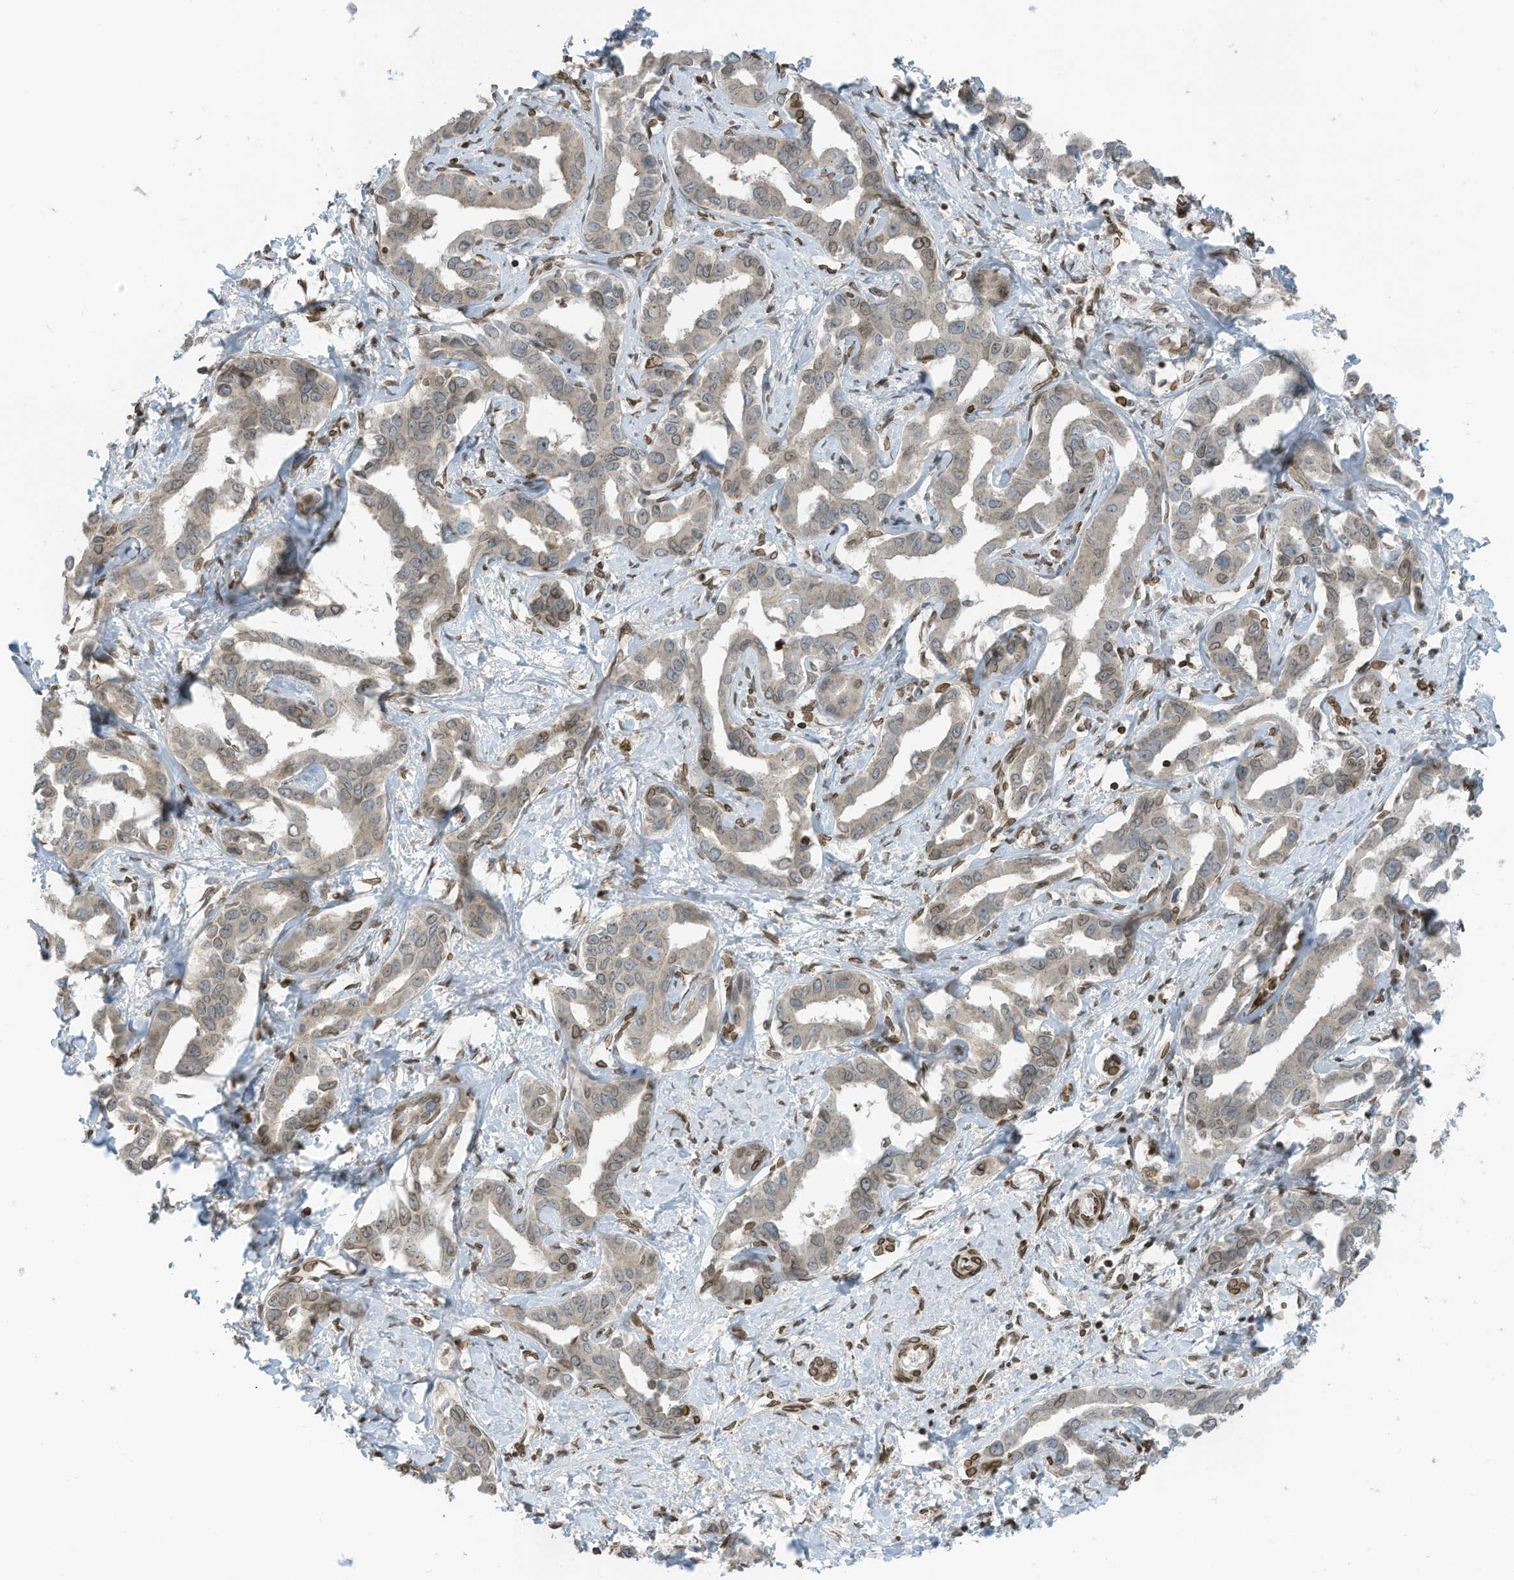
{"staining": {"intensity": "weak", "quantity": "<25%", "location": "cytoplasmic/membranous,nuclear"}, "tissue": "liver cancer", "cell_type": "Tumor cells", "image_type": "cancer", "snomed": [{"axis": "morphology", "description": "Cholangiocarcinoma"}, {"axis": "topography", "description": "Liver"}], "caption": "Immunohistochemistry histopathology image of liver cancer (cholangiocarcinoma) stained for a protein (brown), which exhibits no staining in tumor cells. (DAB (3,3'-diaminobenzidine) immunohistochemistry (IHC), high magnification).", "gene": "RABL3", "patient": {"sex": "male", "age": 59}}